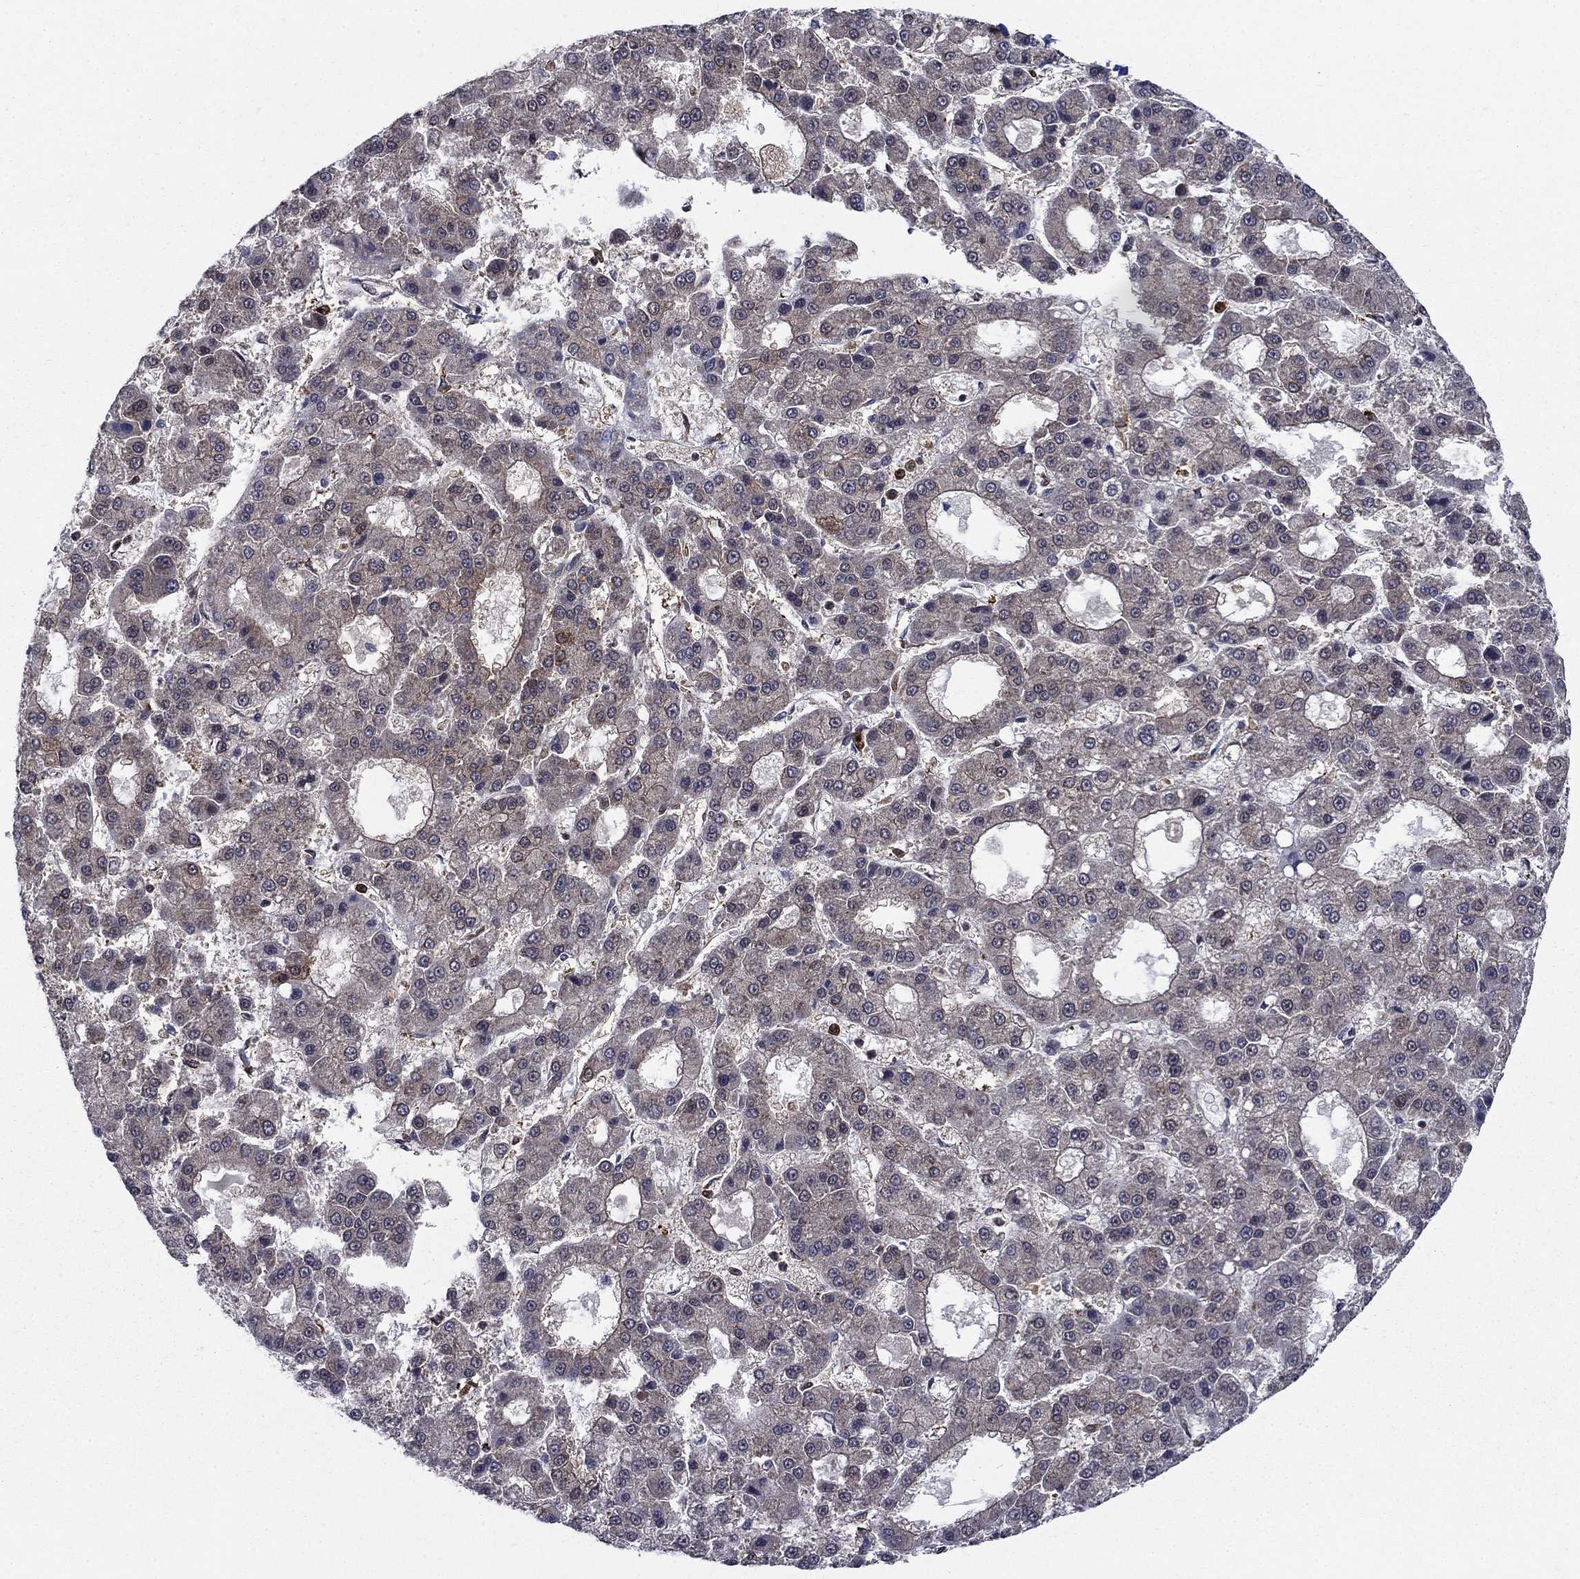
{"staining": {"intensity": "negative", "quantity": "none", "location": "none"}, "tissue": "liver cancer", "cell_type": "Tumor cells", "image_type": "cancer", "snomed": [{"axis": "morphology", "description": "Carcinoma, Hepatocellular, NOS"}, {"axis": "topography", "description": "Liver"}], "caption": "Immunohistochemistry (IHC) photomicrograph of neoplastic tissue: human liver cancer (hepatocellular carcinoma) stained with DAB displays no significant protein expression in tumor cells. (DAB (3,3'-diaminobenzidine) immunohistochemistry visualized using brightfield microscopy, high magnification).", "gene": "CACYBP", "patient": {"sex": "male", "age": 70}}